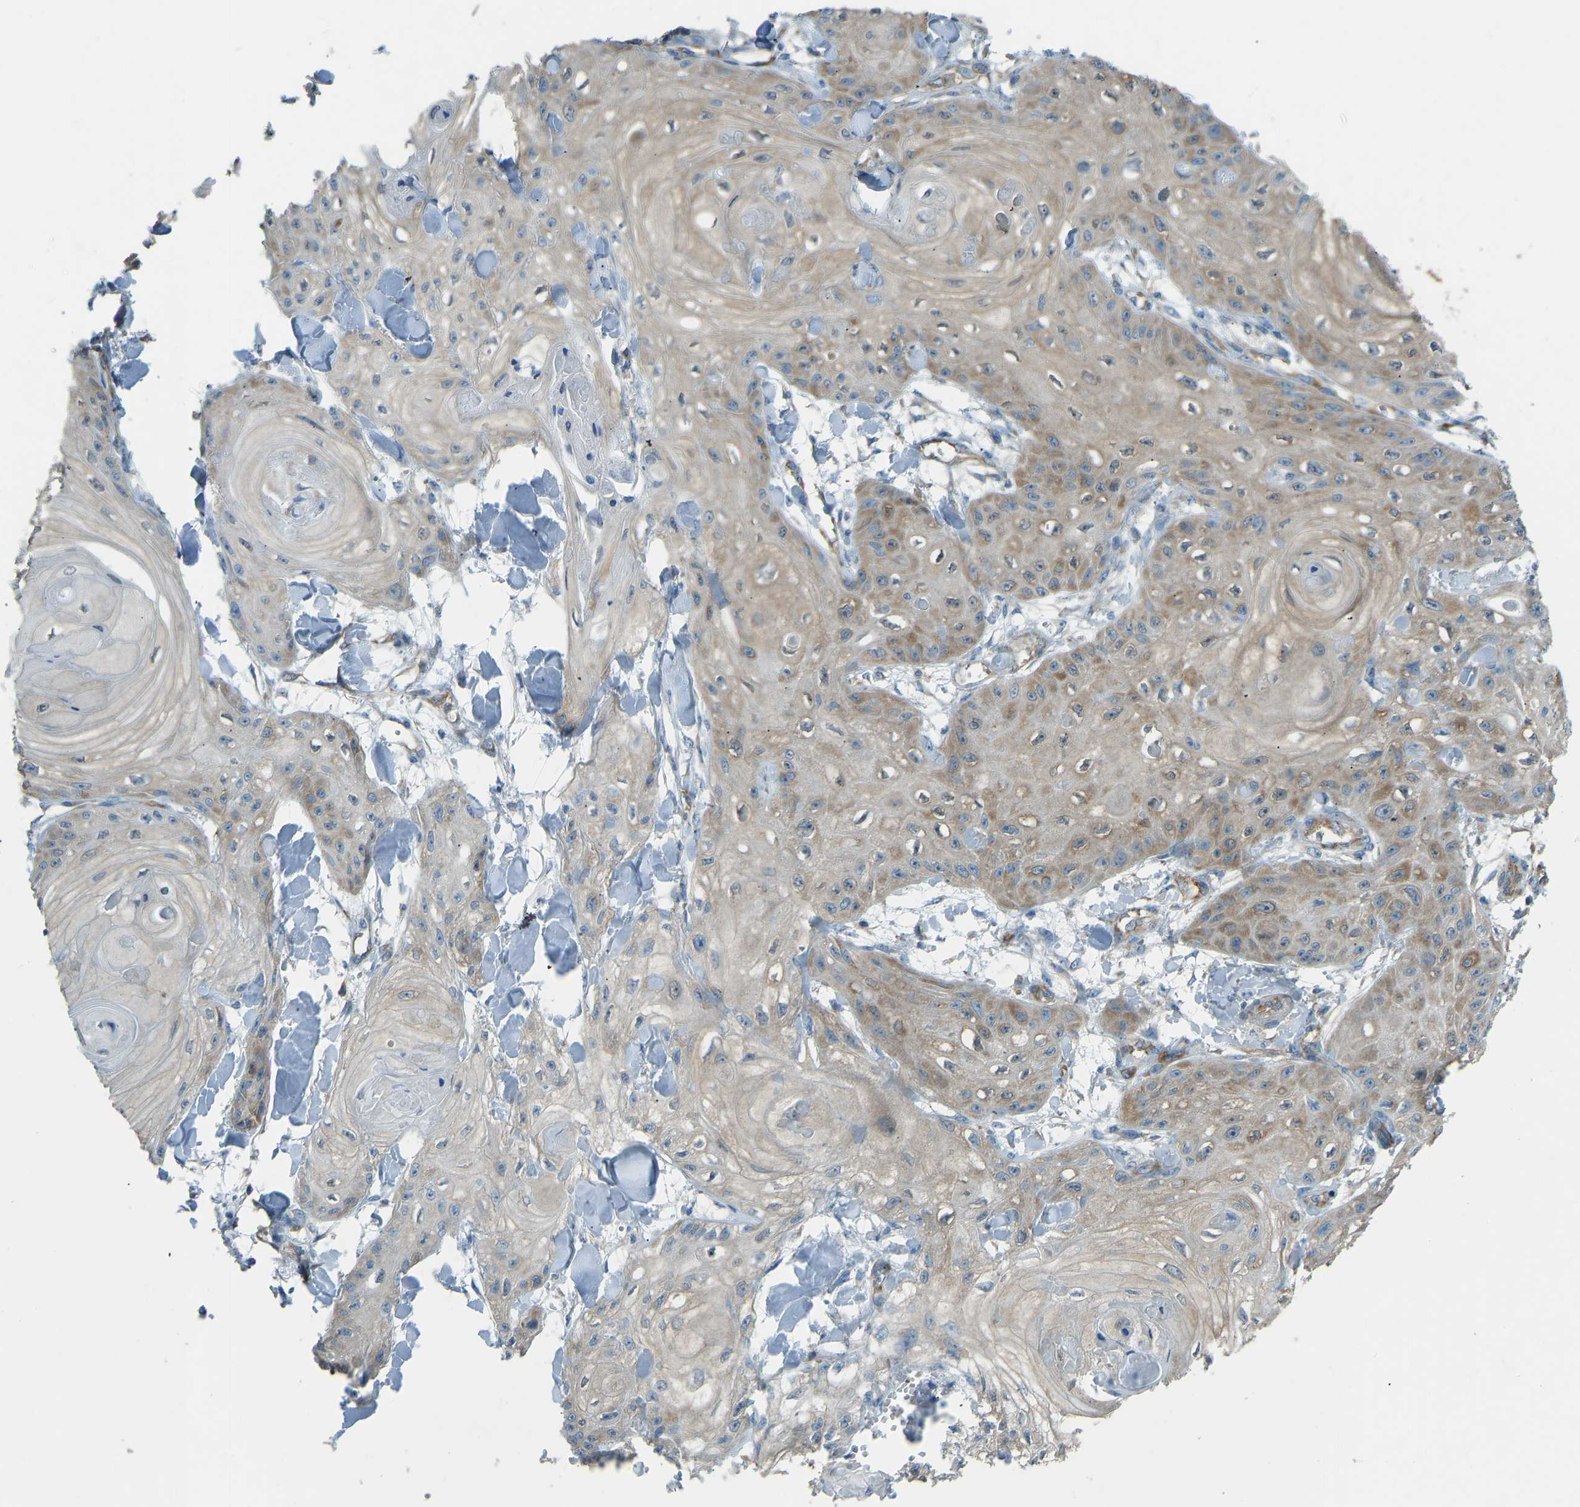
{"staining": {"intensity": "moderate", "quantity": ">75%", "location": "cytoplasmic/membranous"}, "tissue": "skin cancer", "cell_type": "Tumor cells", "image_type": "cancer", "snomed": [{"axis": "morphology", "description": "Squamous cell carcinoma, NOS"}, {"axis": "topography", "description": "Skin"}], "caption": "Immunohistochemical staining of human skin cancer shows medium levels of moderate cytoplasmic/membranous protein positivity in approximately >75% of tumor cells. The protein is stained brown, and the nuclei are stained in blue (DAB IHC with brightfield microscopy, high magnification).", "gene": "STAU2", "patient": {"sex": "male", "age": 74}}